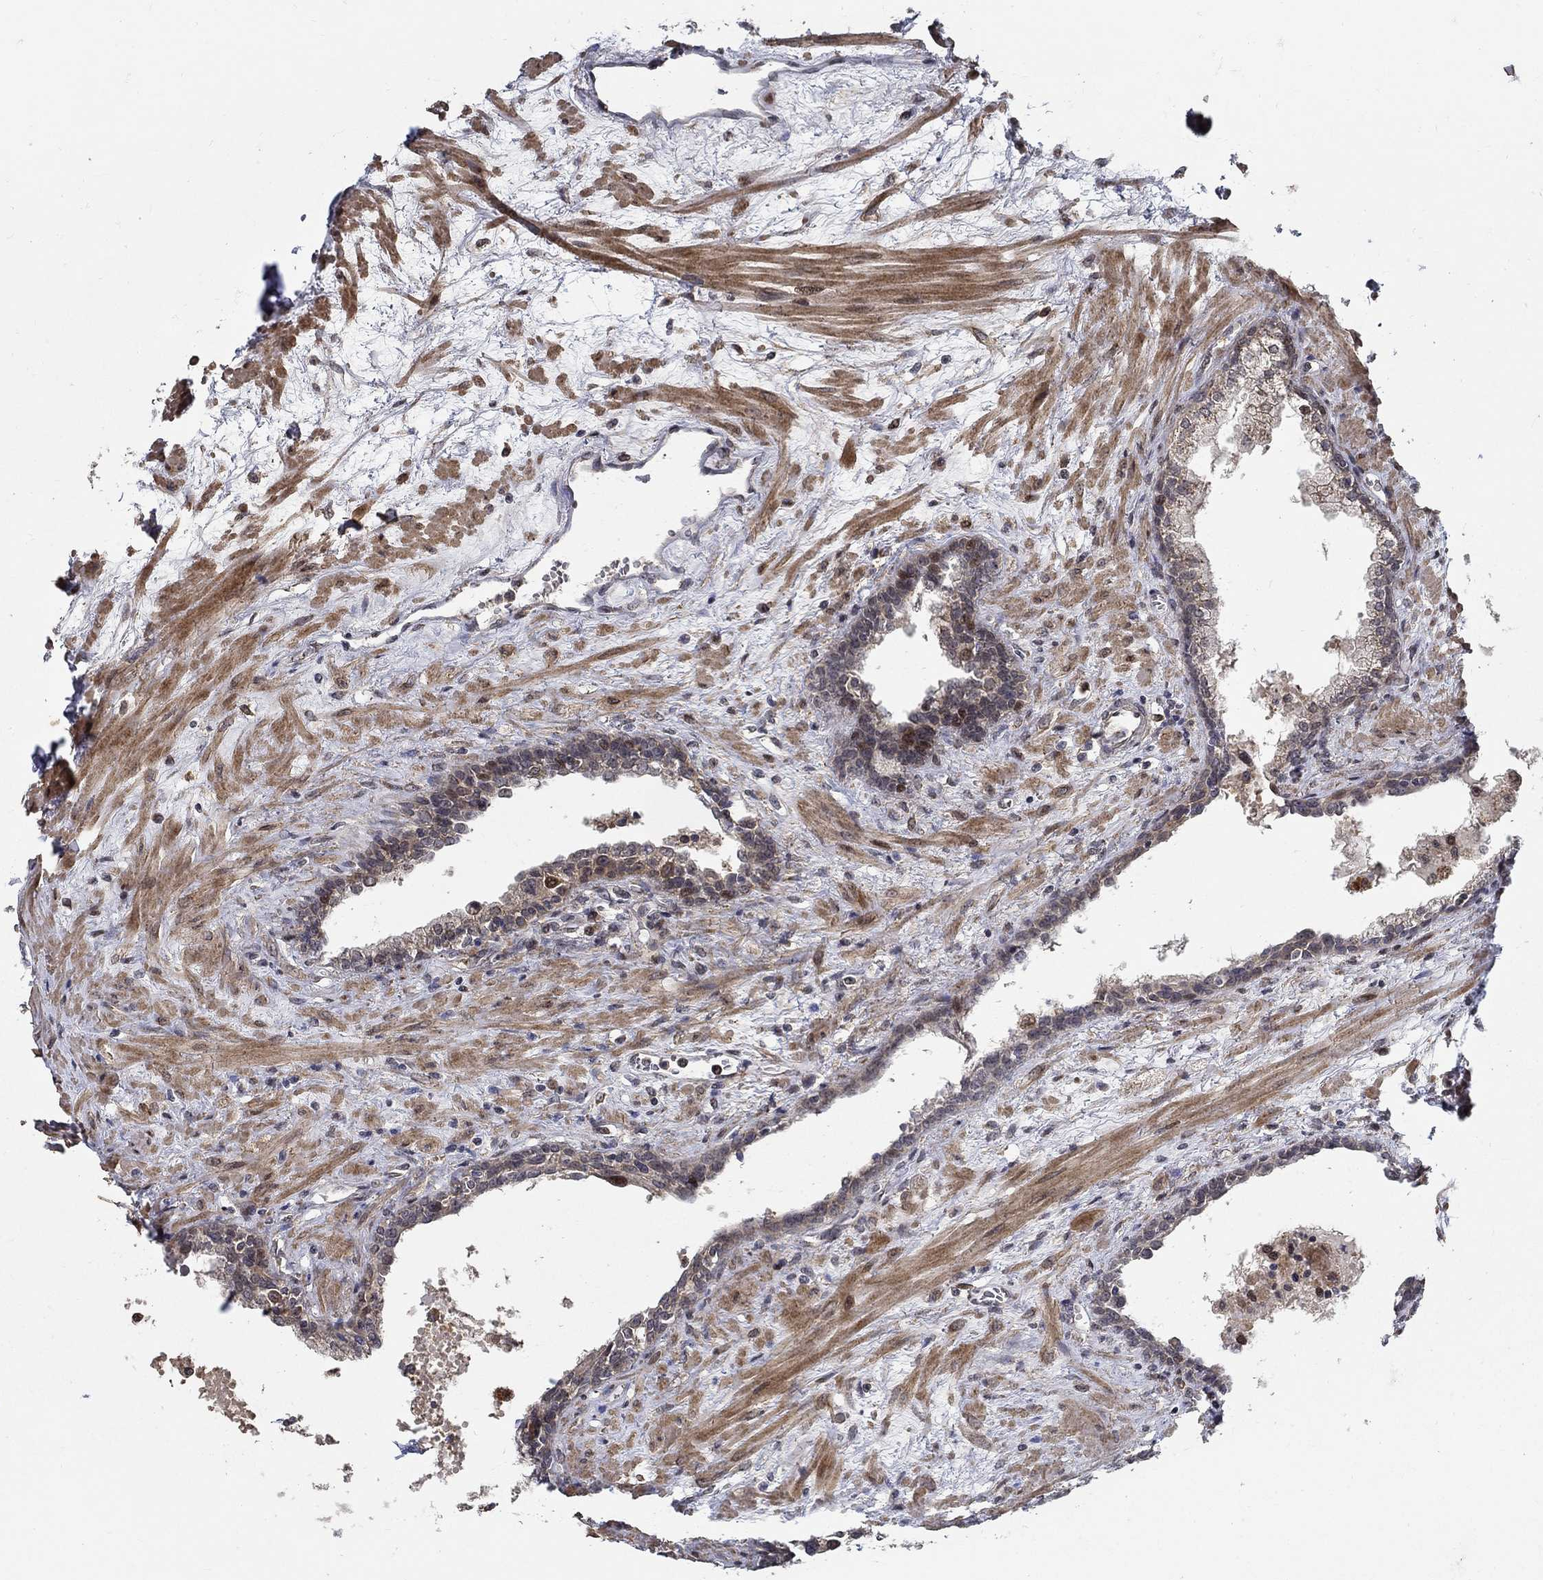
{"staining": {"intensity": "moderate", "quantity": "<25%", "location": "nuclear"}, "tissue": "prostate", "cell_type": "Glandular cells", "image_type": "normal", "snomed": [{"axis": "morphology", "description": "Normal tissue, NOS"}, {"axis": "topography", "description": "Prostate"}], "caption": "Brown immunohistochemical staining in benign prostate reveals moderate nuclear staining in about <25% of glandular cells. (DAB = brown stain, brightfield microscopy at high magnification).", "gene": "ZNF594", "patient": {"sex": "male", "age": 63}}